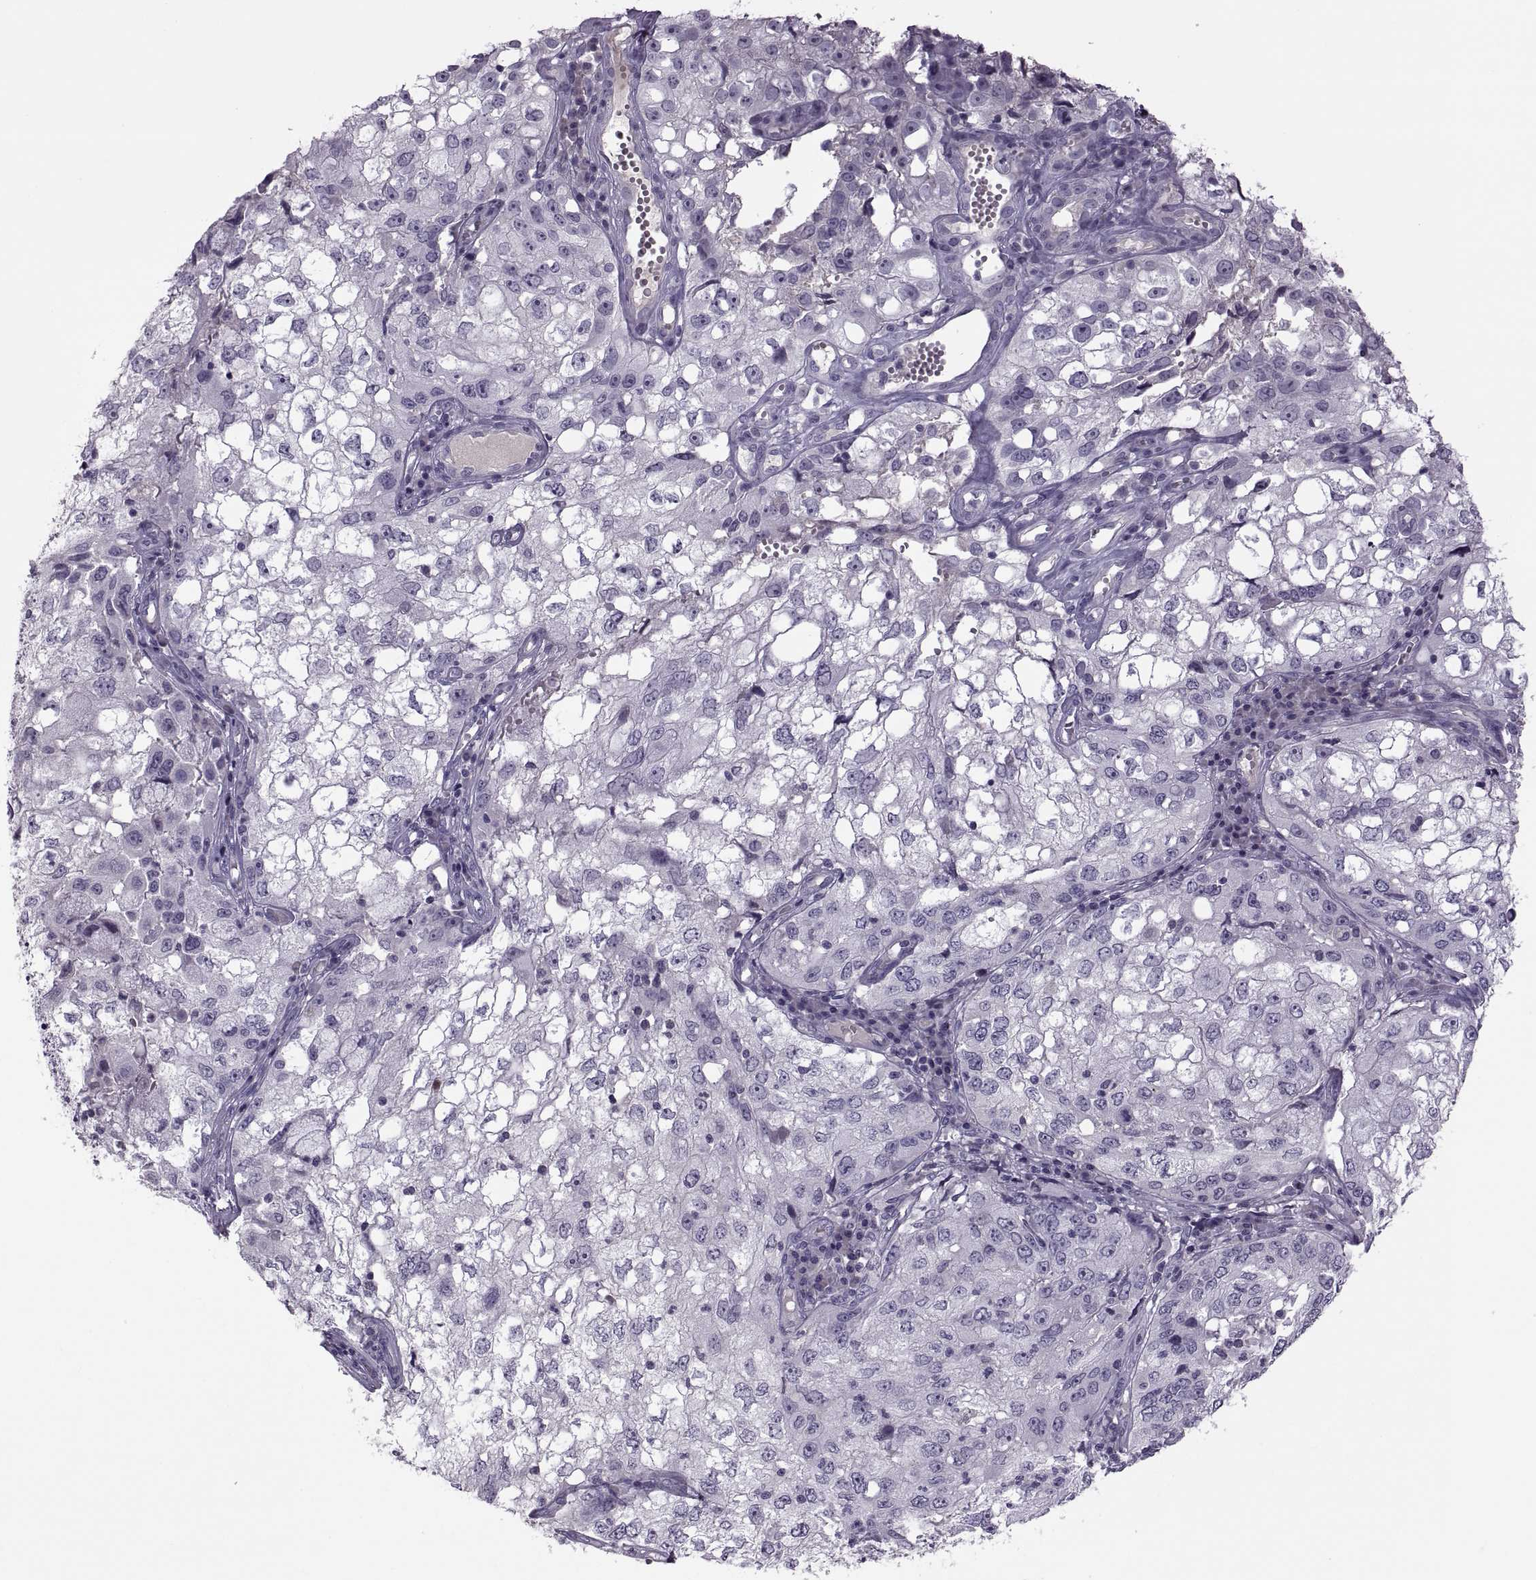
{"staining": {"intensity": "negative", "quantity": "none", "location": "none"}, "tissue": "cervical cancer", "cell_type": "Tumor cells", "image_type": "cancer", "snomed": [{"axis": "morphology", "description": "Squamous cell carcinoma, NOS"}, {"axis": "topography", "description": "Cervix"}], "caption": "High magnification brightfield microscopy of cervical squamous cell carcinoma stained with DAB (3,3'-diaminobenzidine) (brown) and counterstained with hematoxylin (blue): tumor cells show no significant staining.", "gene": "RSPH6A", "patient": {"sex": "female", "age": 36}}